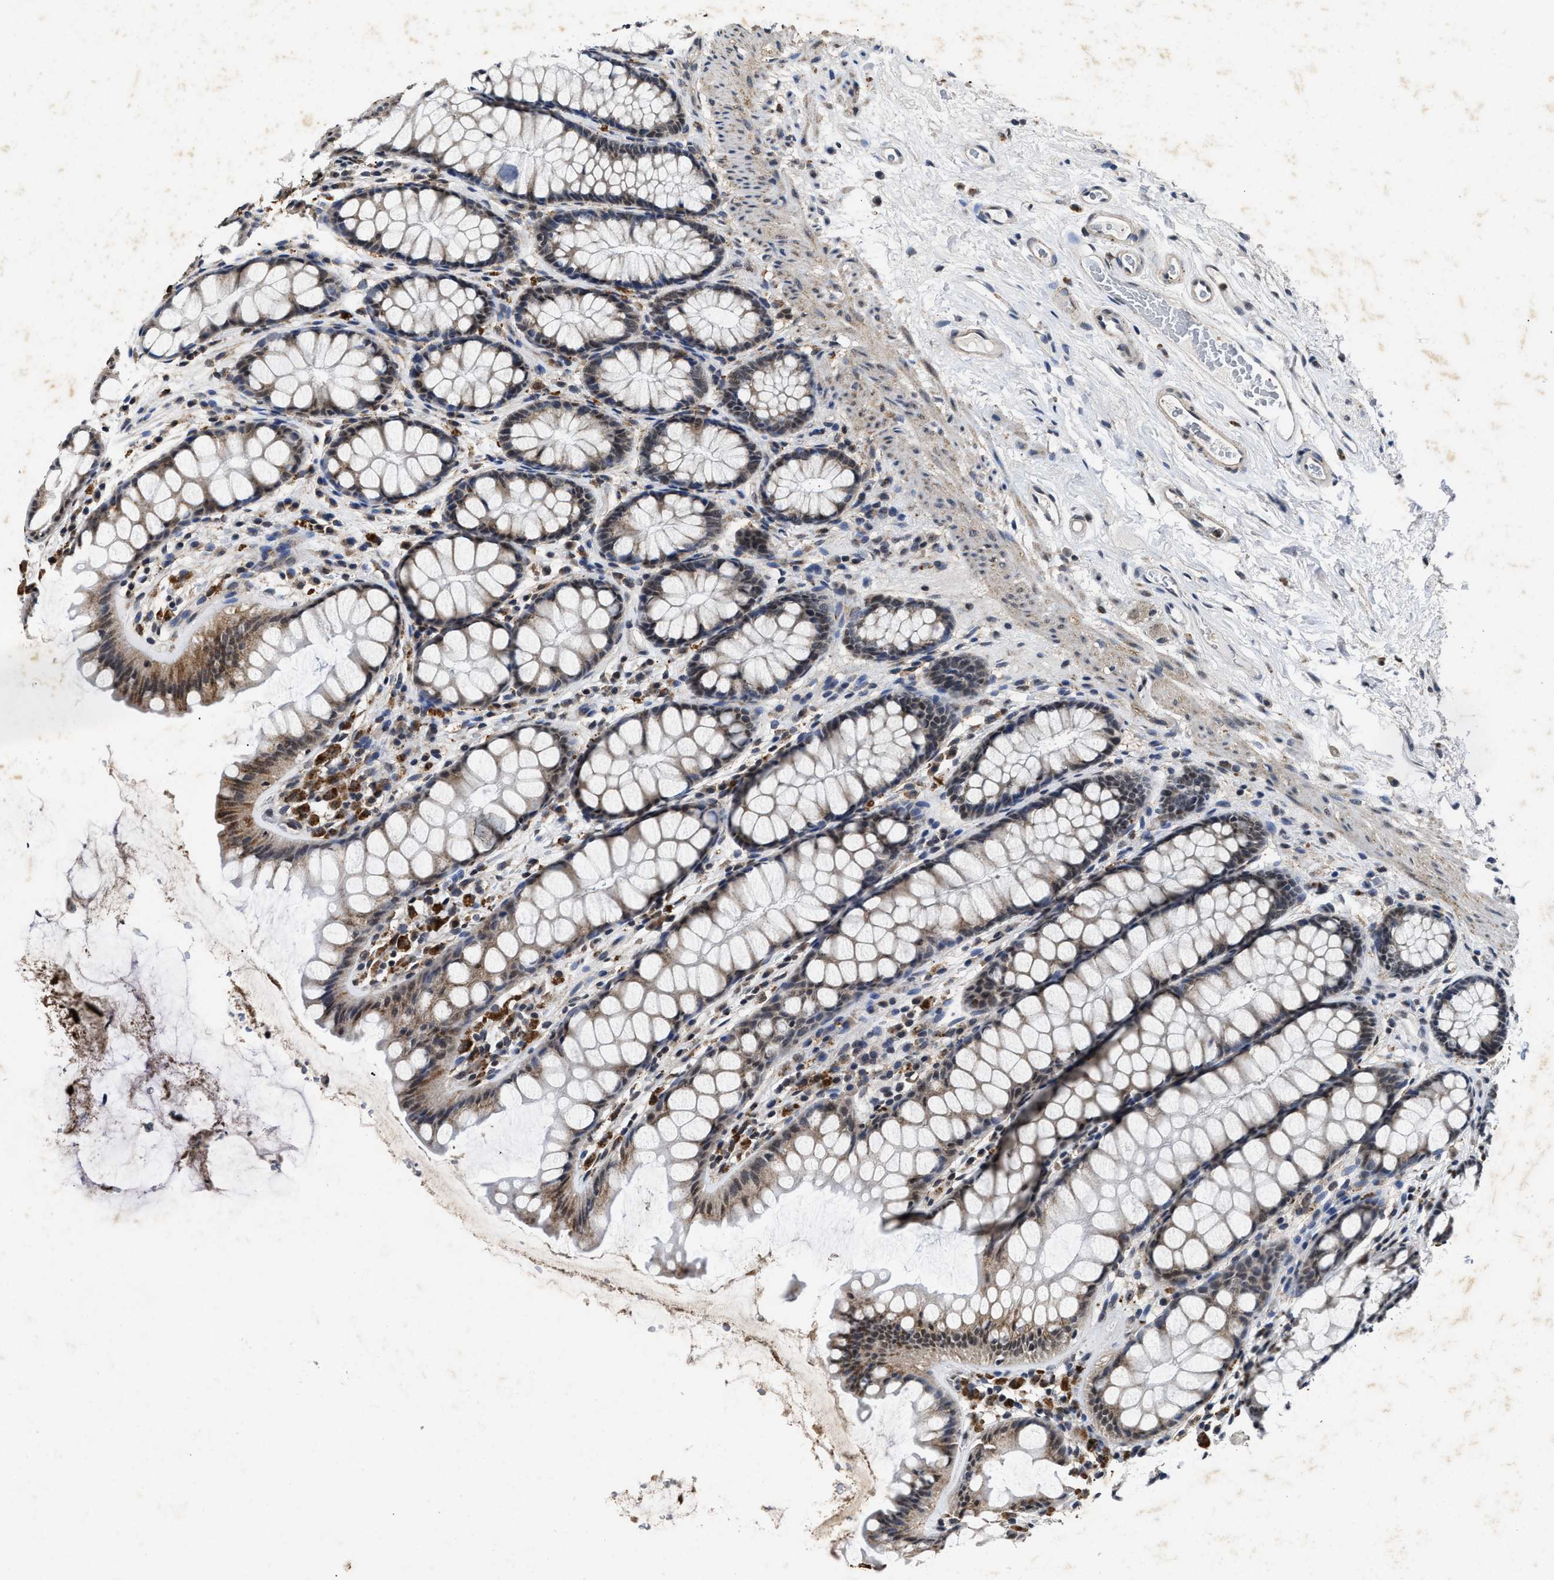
{"staining": {"intensity": "weak", "quantity": "<25%", "location": "cytoplasmic/membranous"}, "tissue": "colon", "cell_type": "Endothelial cells", "image_type": "normal", "snomed": [{"axis": "morphology", "description": "Normal tissue, NOS"}, {"axis": "topography", "description": "Colon"}], "caption": "Immunohistochemistry (IHC) of benign colon displays no staining in endothelial cells.", "gene": "ACOX1", "patient": {"sex": "female", "age": 55}}